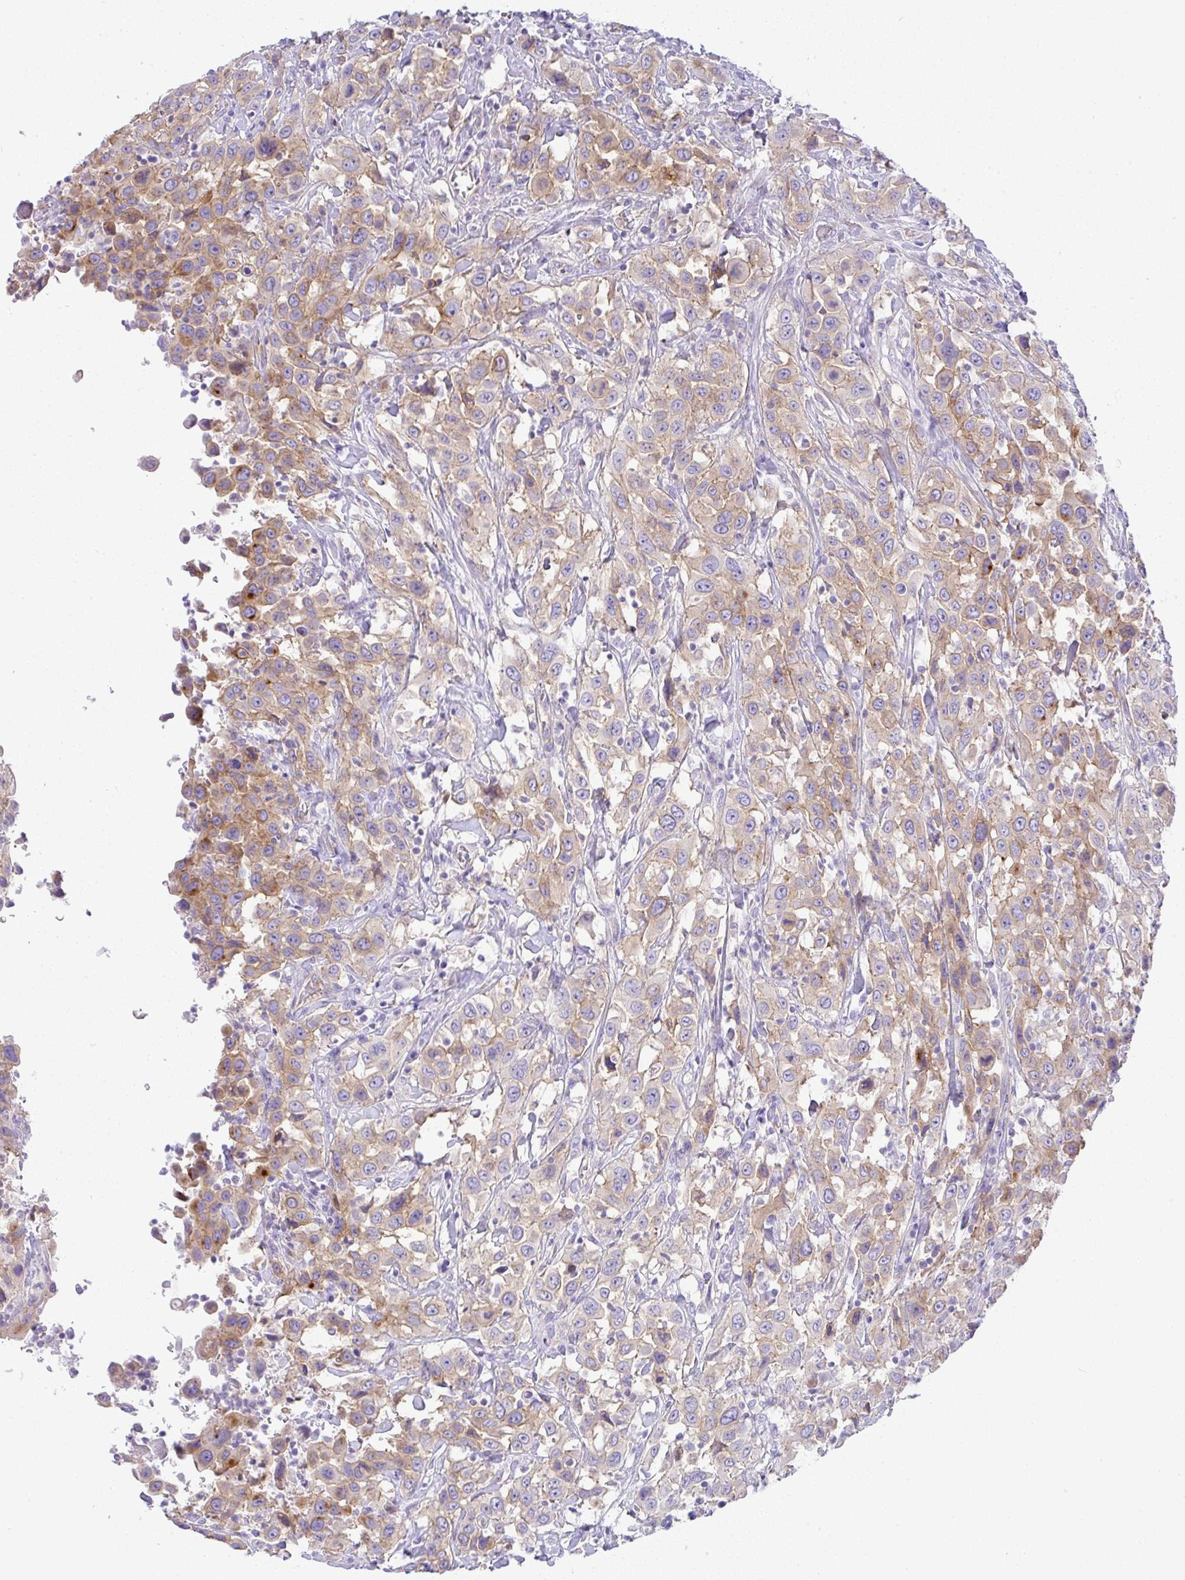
{"staining": {"intensity": "moderate", "quantity": ">75%", "location": "cytoplasmic/membranous"}, "tissue": "urothelial cancer", "cell_type": "Tumor cells", "image_type": "cancer", "snomed": [{"axis": "morphology", "description": "Urothelial carcinoma, High grade"}, {"axis": "topography", "description": "Urinary bladder"}], "caption": "High-magnification brightfield microscopy of urothelial cancer stained with DAB (3,3'-diaminobenzidine) (brown) and counterstained with hematoxylin (blue). tumor cells exhibit moderate cytoplasmic/membranous expression is identified in about>75% of cells.", "gene": "FAM177A1", "patient": {"sex": "male", "age": 61}}